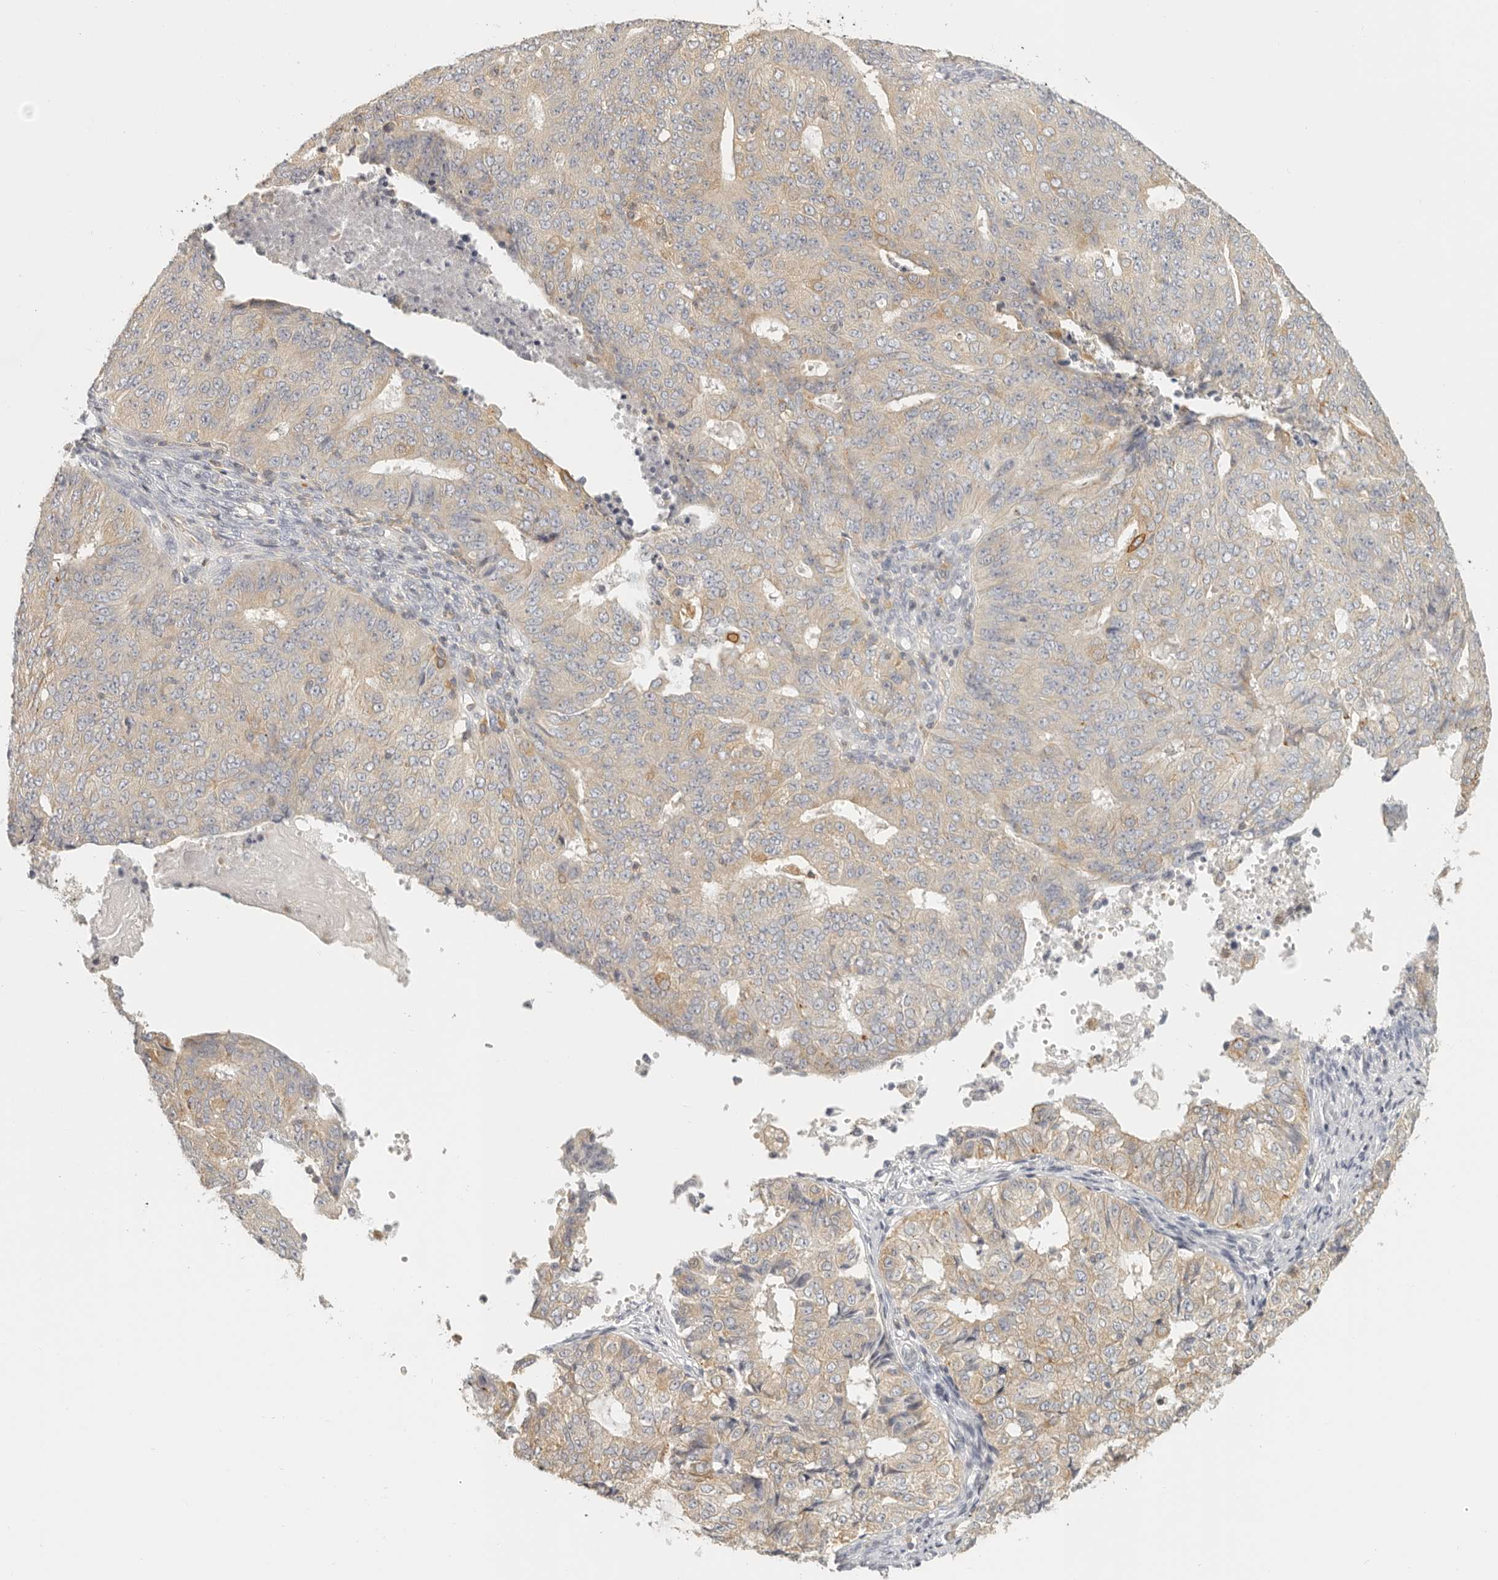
{"staining": {"intensity": "weak", "quantity": "25%-75%", "location": "cytoplasmic/membranous"}, "tissue": "endometrial cancer", "cell_type": "Tumor cells", "image_type": "cancer", "snomed": [{"axis": "morphology", "description": "Adenocarcinoma, NOS"}, {"axis": "topography", "description": "Endometrium"}], "caption": "Immunohistochemical staining of human endometrial cancer (adenocarcinoma) shows low levels of weak cytoplasmic/membranous protein staining in about 25%-75% of tumor cells.", "gene": "ANXA9", "patient": {"sex": "female", "age": 32}}